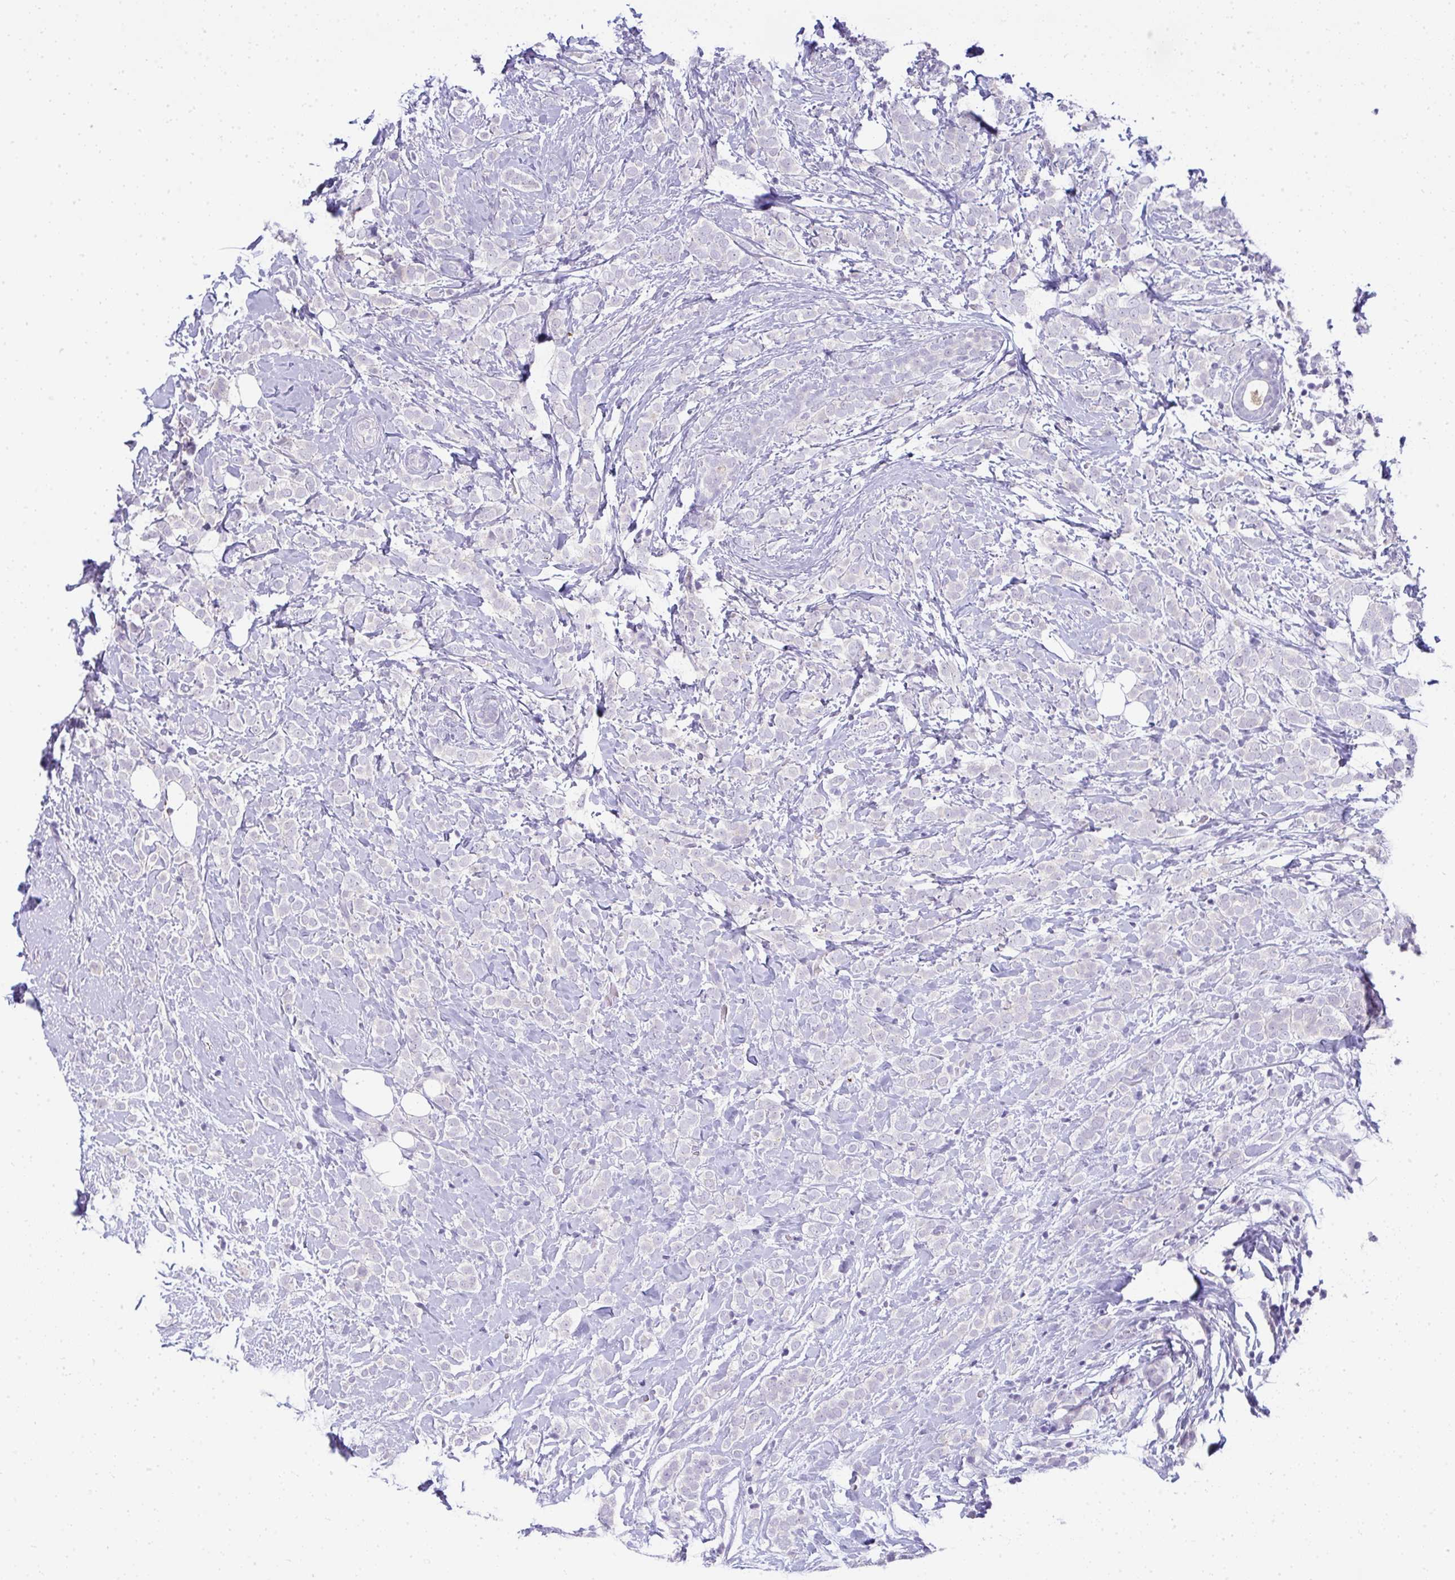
{"staining": {"intensity": "negative", "quantity": "none", "location": "none"}, "tissue": "breast cancer", "cell_type": "Tumor cells", "image_type": "cancer", "snomed": [{"axis": "morphology", "description": "Lobular carcinoma"}, {"axis": "topography", "description": "Breast"}], "caption": "There is no significant staining in tumor cells of breast lobular carcinoma.", "gene": "VPS4B", "patient": {"sex": "female", "age": 49}}